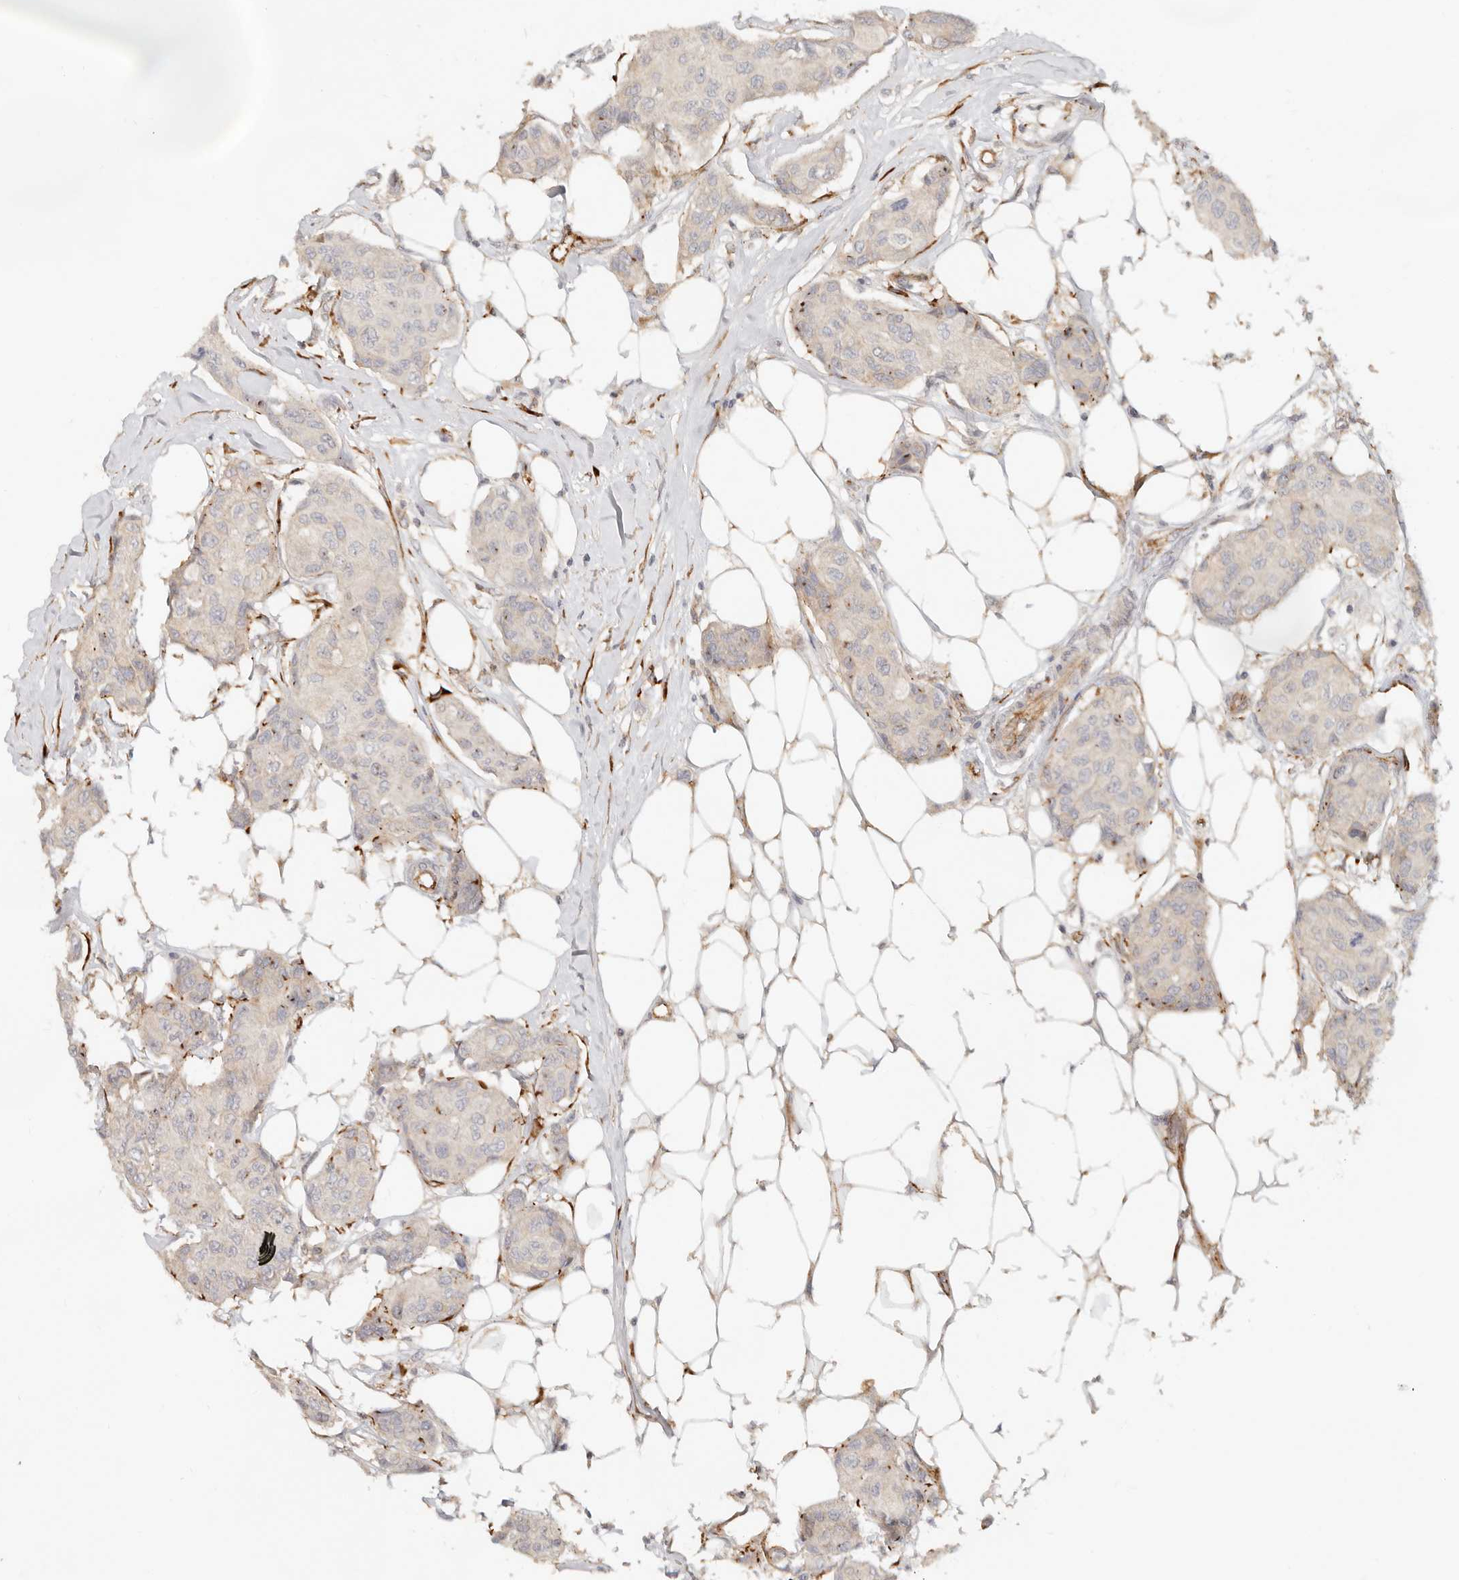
{"staining": {"intensity": "moderate", "quantity": "<25%", "location": "nuclear"}, "tissue": "breast cancer", "cell_type": "Tumor cells", "image_type": "cancer", "snomed": [{"axis": "morphology", "description": "Duct carcinoma"}, {"axis": "topography", "description": "Breast"}], "caption": "DAB (3,3'-diaminobenzidine) immunohistochemical staining of human breast cancer (invasive ductal carcinoma) displays moderate nuclear protein positivity in about <25% of tumor cells. Immunohistochemistry (ihc) stains the protein of interest in brown and the nuclei are stained blue.", "gene": "SASS6", "patient": {"sex": "female", "age": 80}}